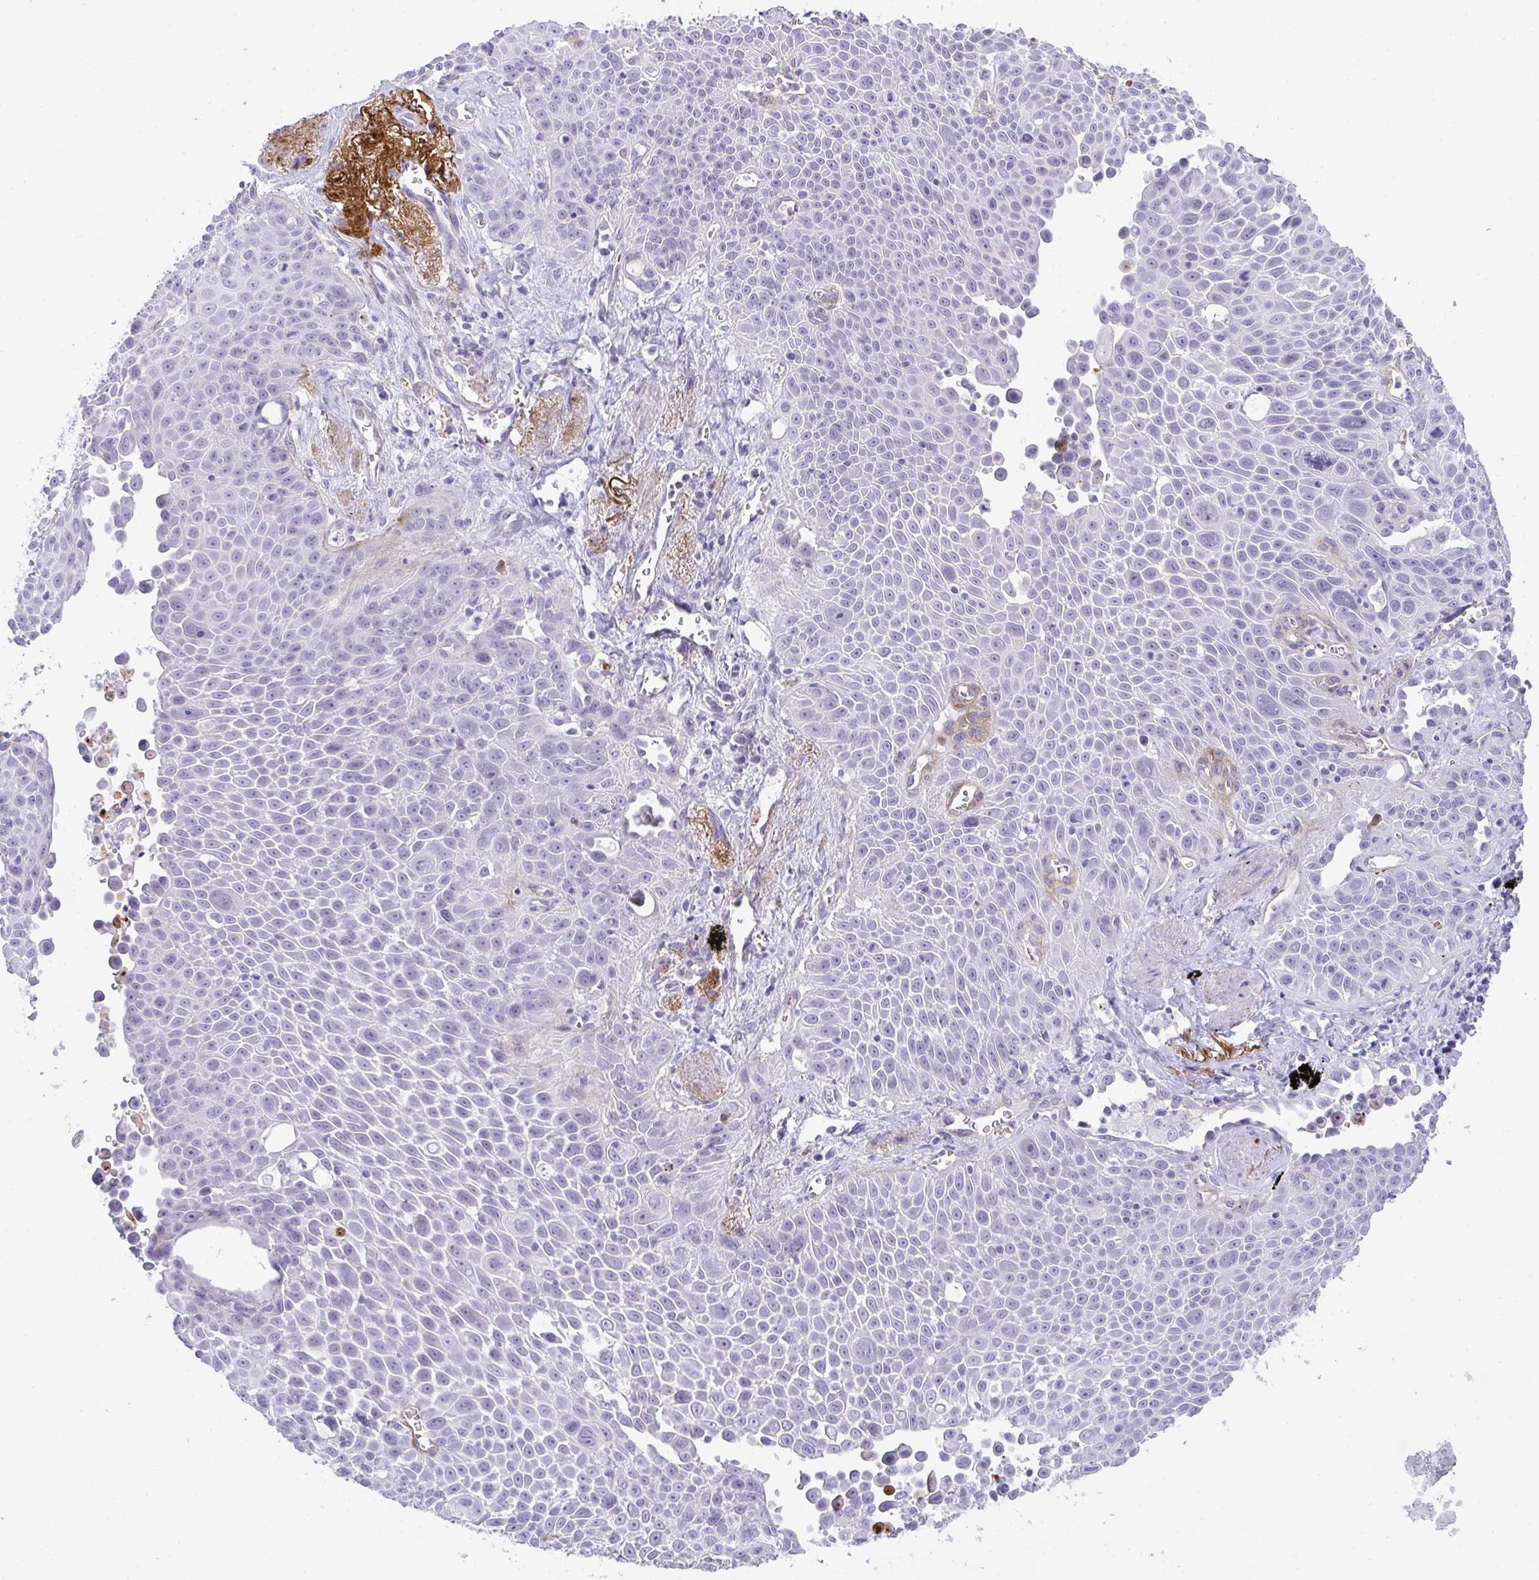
{"staining": {"intensity": "negative", "quantity": "none", "location": "none"}, "tissue": "lung cancer", "cell_type": "Tumor cells", "image_type": "cancer", "snomed": [{"axis": "morphology", "description": "Squamous cell carcinoma, NOS"}, {"axis": "morphology", "description": "Squamous cell carcinoma, metastatic, NOS"}, {"axis": "topography", "description": "Lymph node"}, {"axis": "topography", "description": "Lung"}], "caption": "There is no significant expression in tumor cells of lung cancer (metastatic squamous cell carcinoma).", "gene": "KMT2E", "patient": {"sex": "female", "age": 62}}